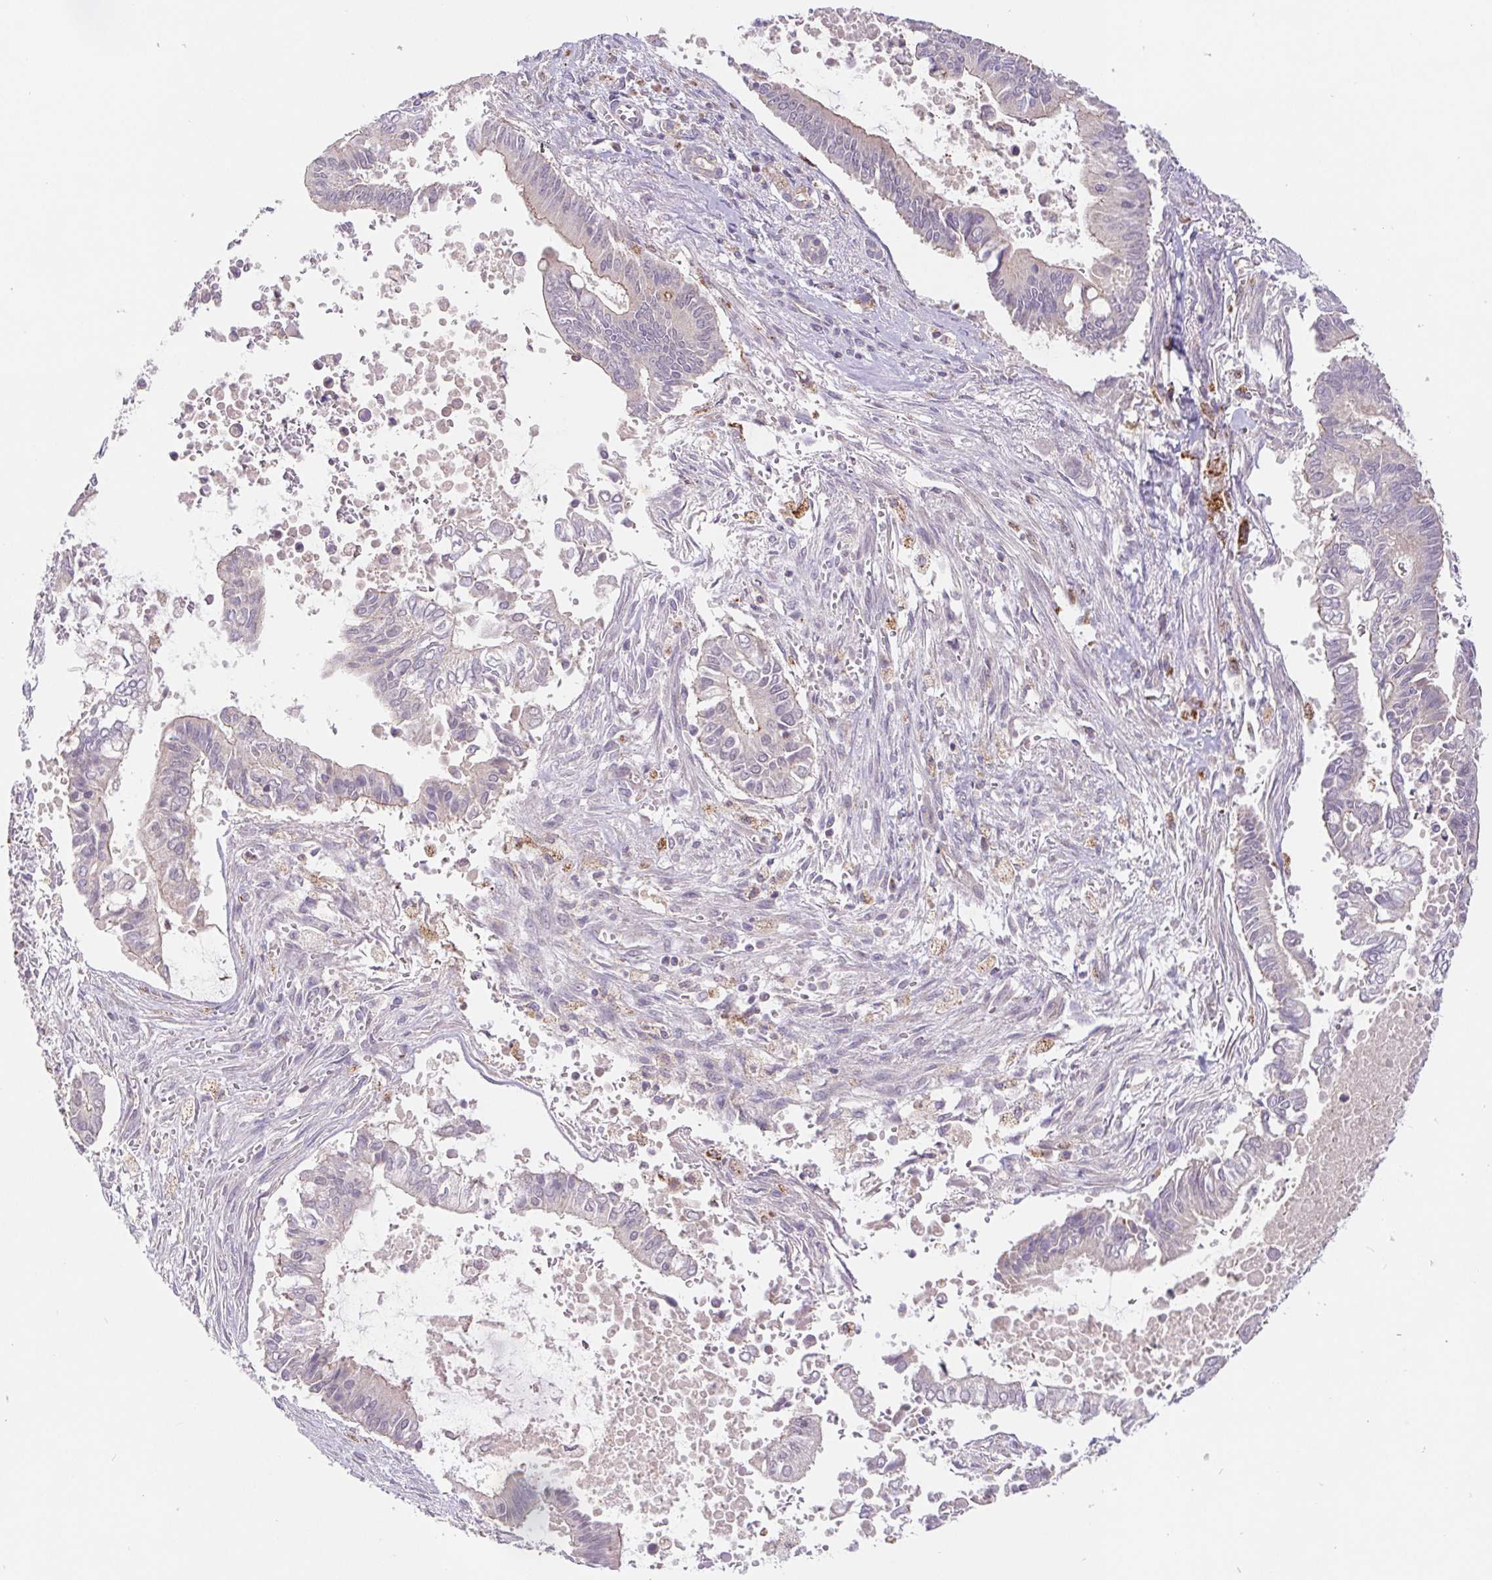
{"staining": {"intensity": "weak", "quantity": "<25%", "location": "cytoplasmic/membranous"}, "tissue": "pancreatic cancer", "cell_type": "Tumor cells", "image_type": "cancer", "snomed": [{"axis": "morphology", "description": "Adenocarcinoma, NOS"}, {"axis": "topography", "description": "Pancreas"}], "caption": "Immunohistochemistry (IHC) micrograph of neoplastic tissue: human adenocarcinoma (pancreatic) stained with DAB (3,3'-diaminobenzidine) shows no significant protein staining in tumor cells. (Stains: DAB (3,3'-diaminobenzidine) immunohistochemistry (IHC) with hematoxylin counter stain, Microscopy: brightfield microscopy at high magnification).", "gene": "EMC6", "patient": {"sex": "male", "age": 68}}